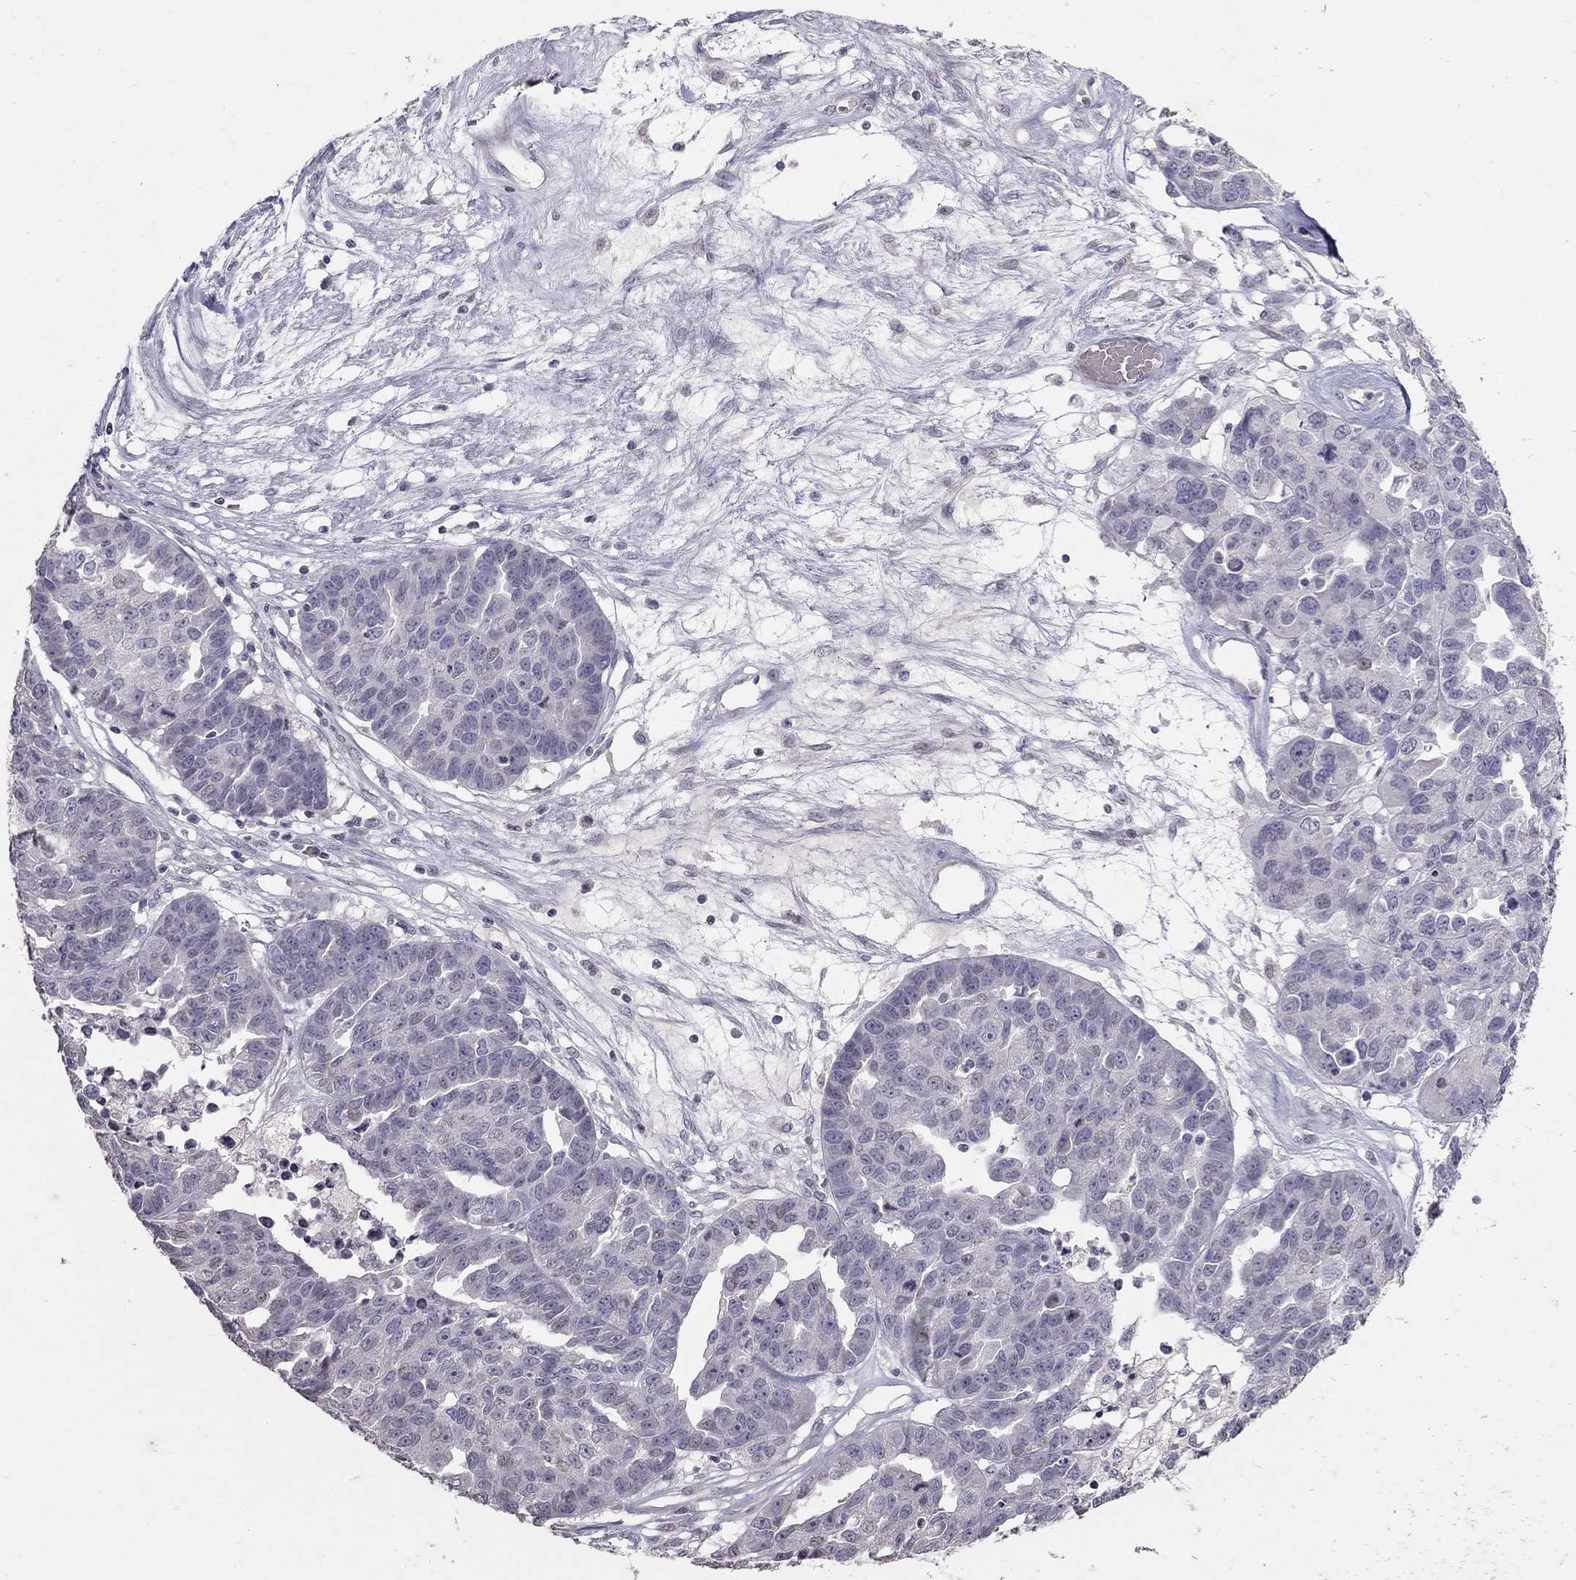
{"staining": {"intensity": "negative", "quantity": "none", "location": "none"}, "tissue": "ovarian cancer", "cell_type": "Tumor cells", "image_type": "cancer", "snomed": [{"axis": "morphology", "description": "Cystadenocarcinoma, serous, NOS"}, {"axis": "topography", "description": "Ovary"}], "caption": "This is an immunohistochemistry (IHC) micrograph of serous cystadenocarcinoma (ovarian). There is no staining in tumor cells.", "gene": "TSHB", "patient": {"sex": "female", "age": 87}}